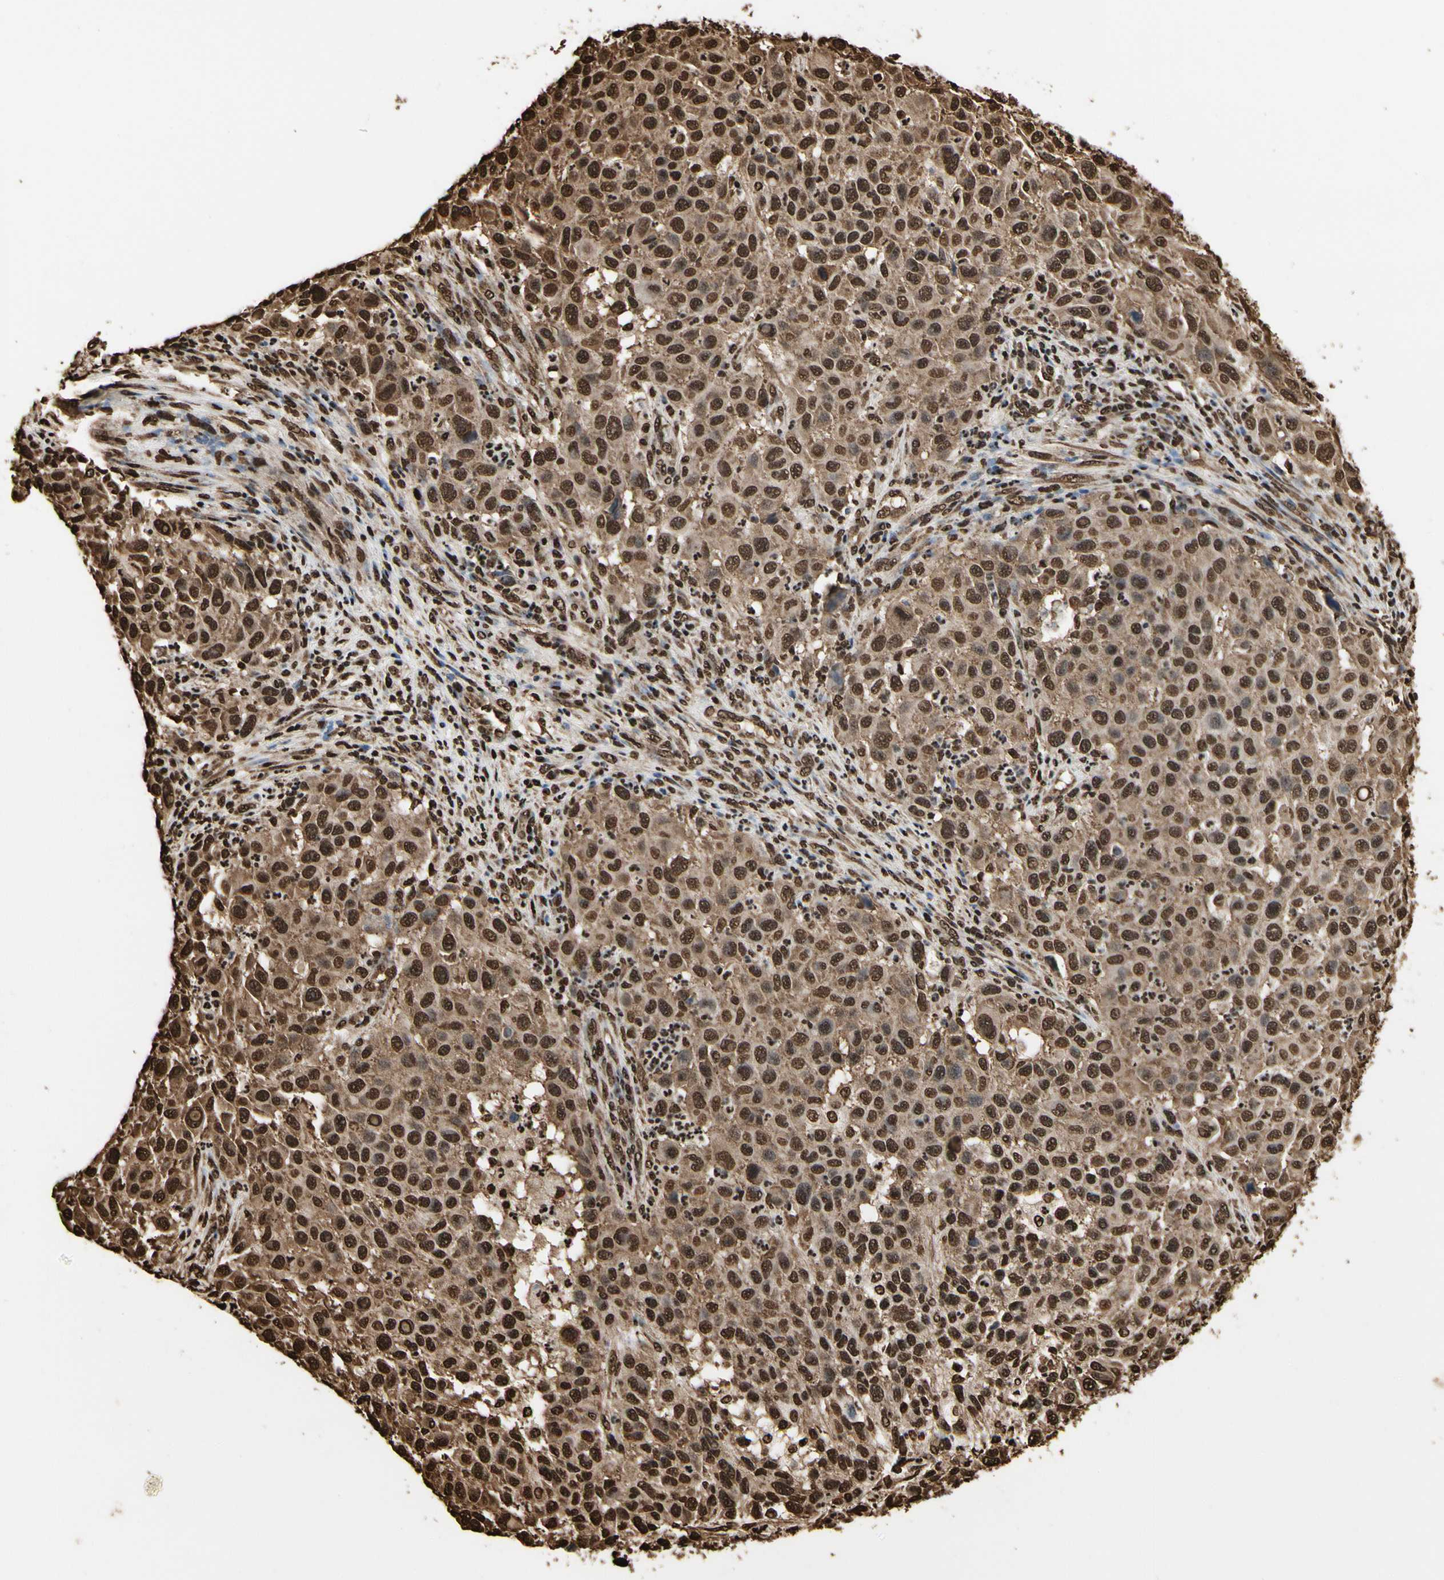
{"staining": {"intensity": "strong", "quantity": ">75%", "location": "cytoplasmic/membranous,nuclear"}, "tissue": "melanoma", "cell_type": "Tumor cells", "image_type": "cancer", "snomed": [{"axis": "morphology", "description": "Malignant melanoma, Metastatic site"}, {"axis": "topography", "description": "Lymph node"}], "caption": "A brown stain highlights strong cytoplasmic/membranous and nuclear expression of a protein in malignant melanoma (metastatic site) tumor cells.", "gene": "HNRNPK", "patient": {"sex": "male", "age": 61}}